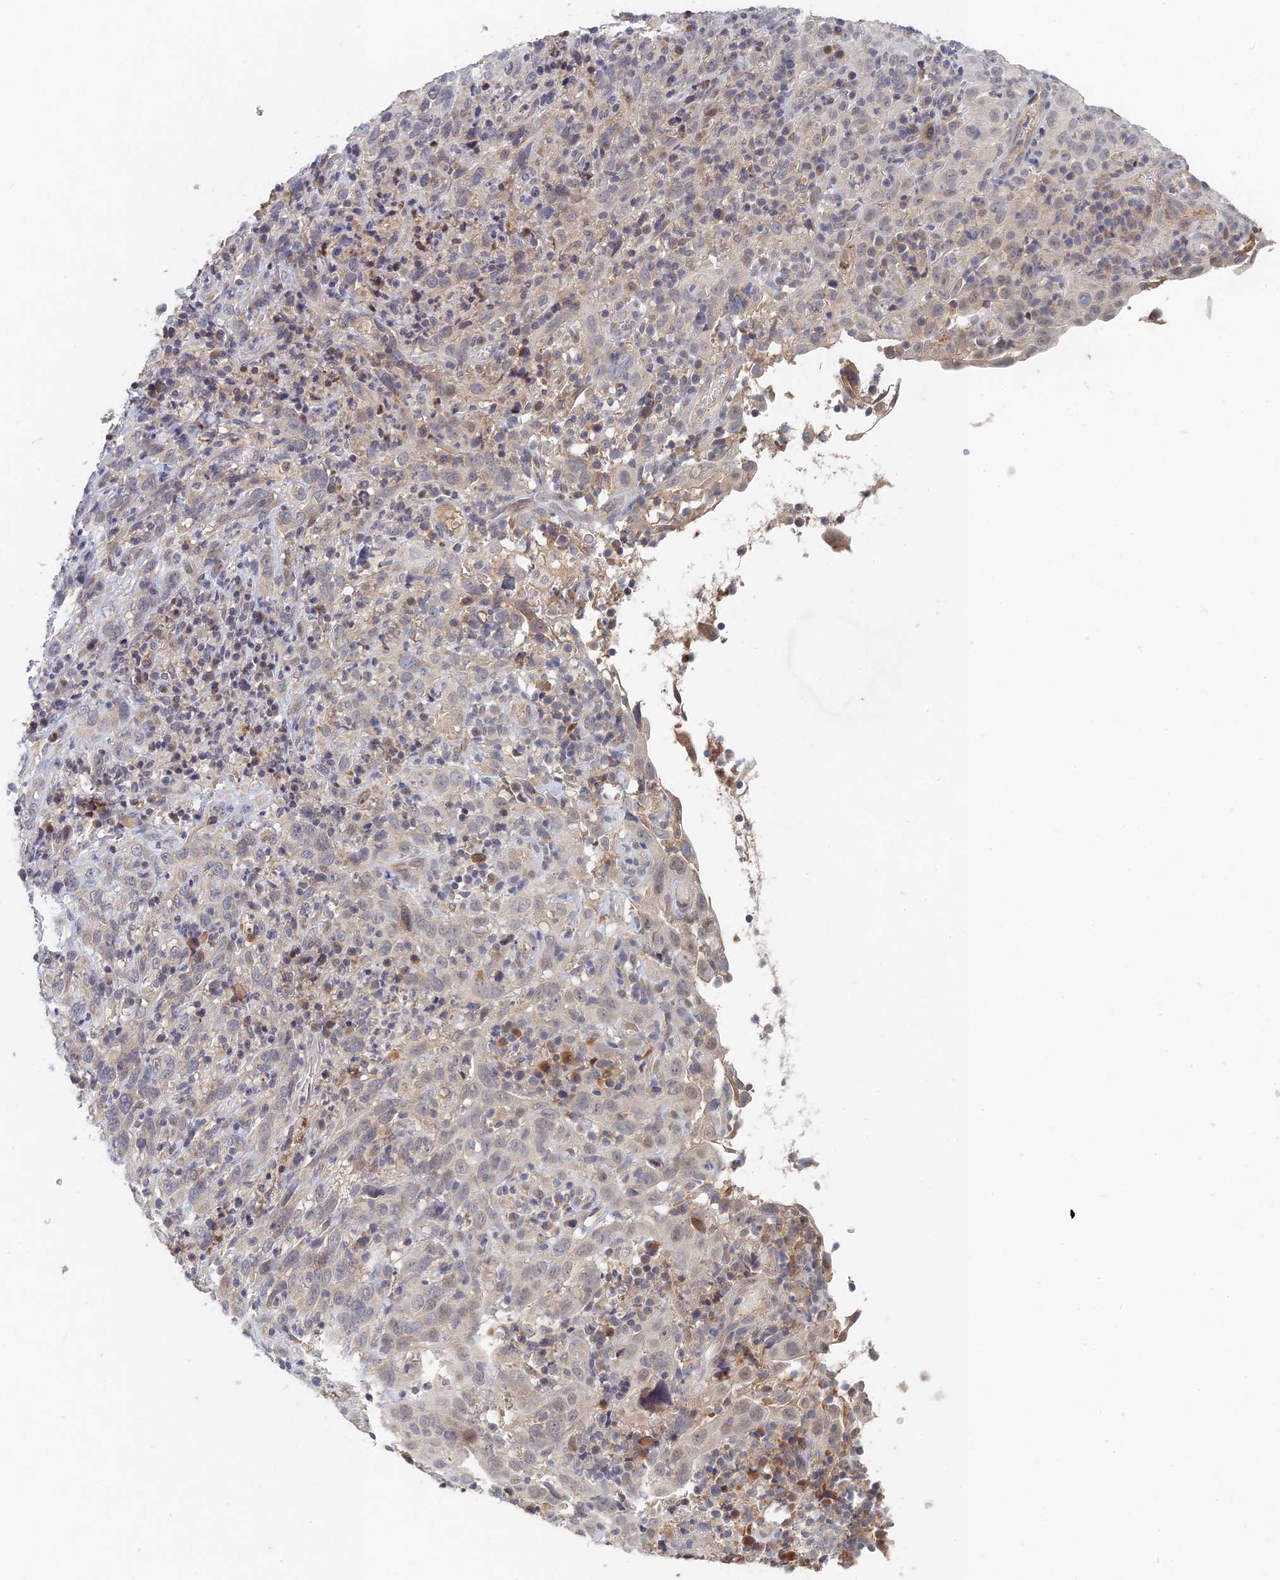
{"staining": {"intensity": "weak", "quantity": "<25%", "location": "nuclear"}, "tissue": "cervical cancer", "cell_type": "Tumor cells", "image_type": "cancer", "snomed": [{"axis": "morphology", "description": "Squamous cell carcinoma, NOS"}, {"axis": "topography", "description": "Cervix"}], "caption": "DAB immunohistochemical staining of human squamous cell carcinoma (cervical) displays no significant expression in tumor cells.", "gene": "GNA15", "patient": {"sex": "female", "age": 46}}